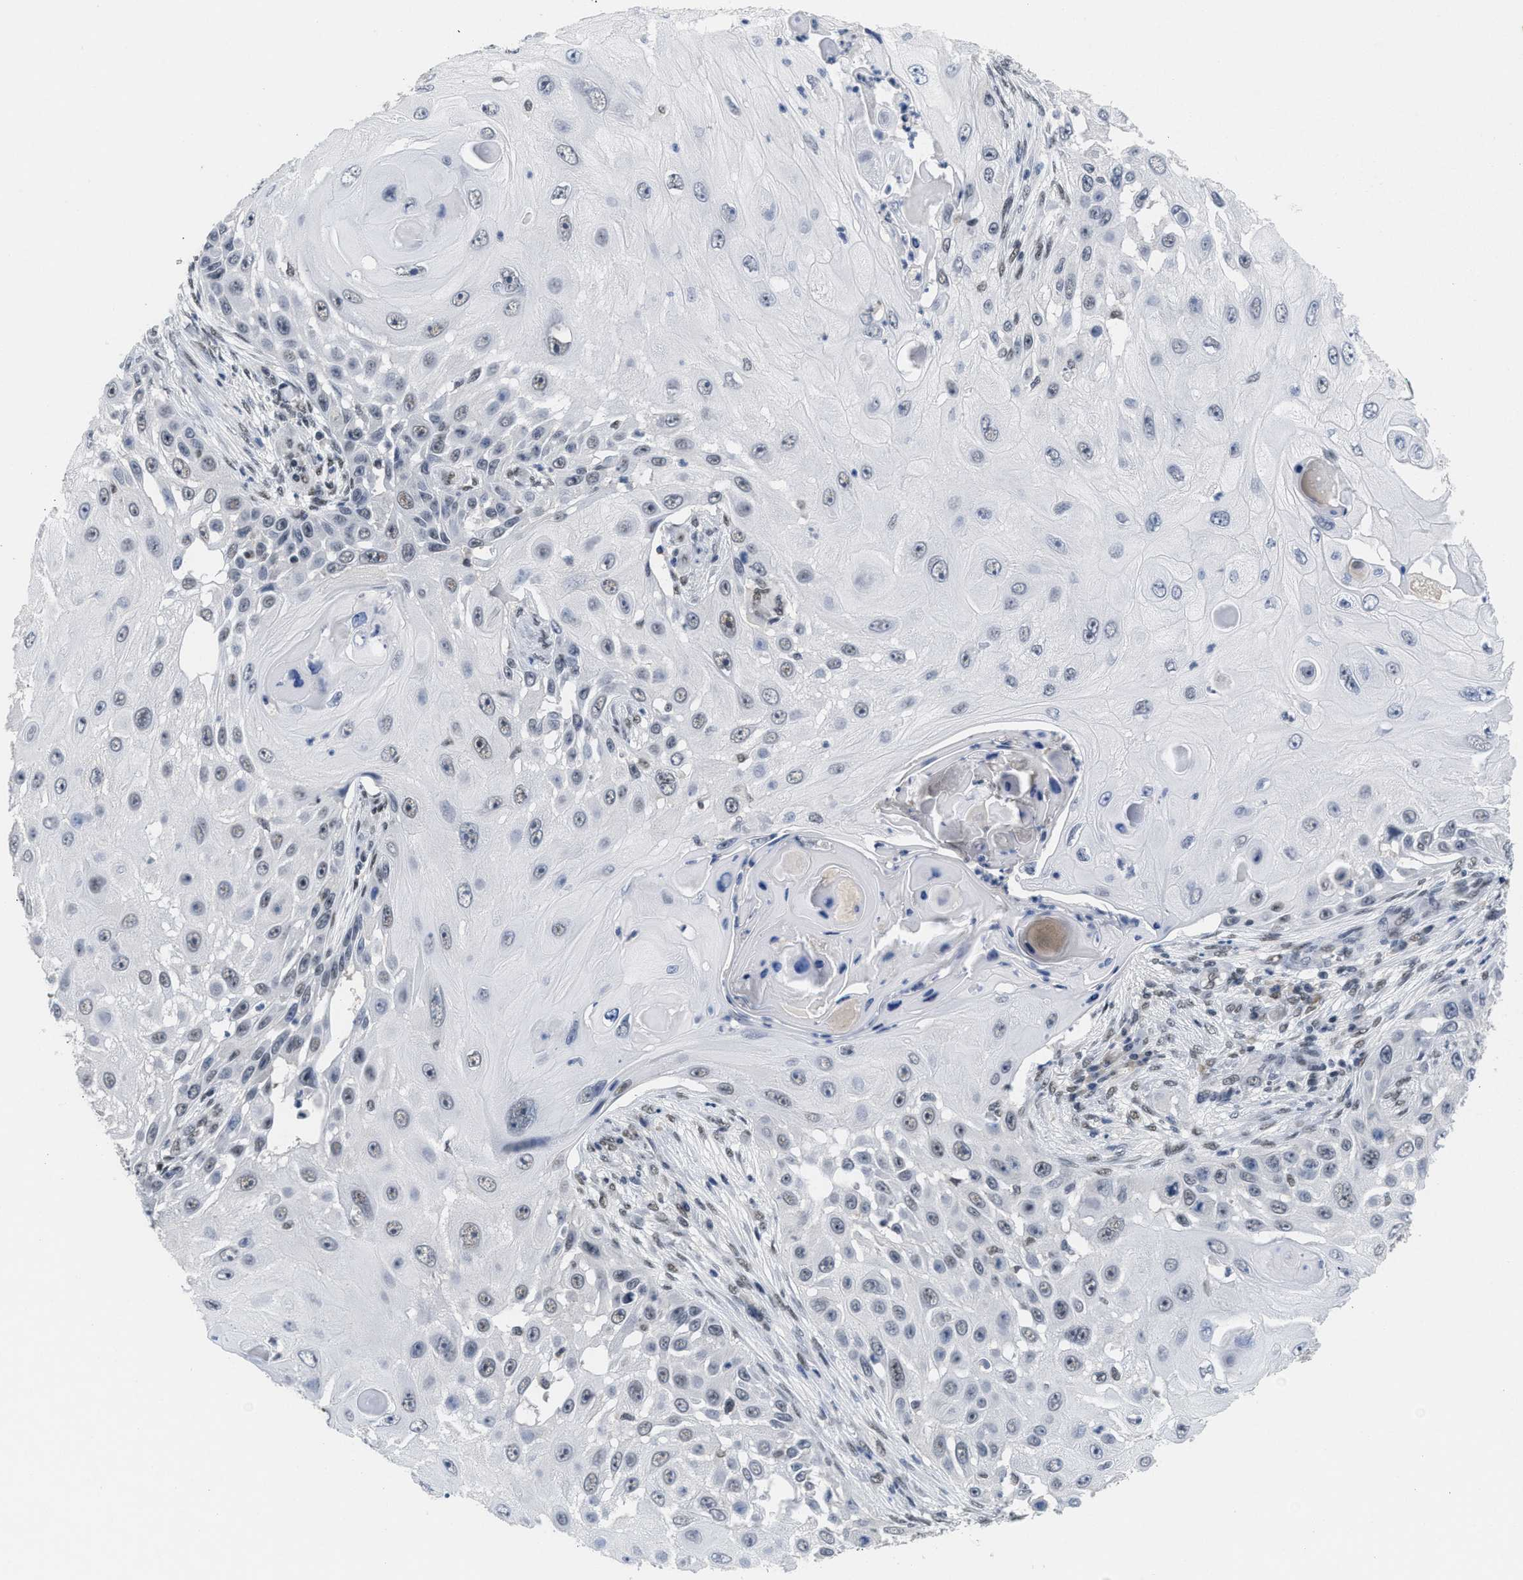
{"staining": {"intensity": "weak", "quantity": "<25%", "location": "nuclear"}, "tissue": "skin cancer", "cell_type": "Tumor cells", "image_type": "cancer", "snomed": [{"axis": "morphology", "description": "Squamous cell carcinoma, NOS"}, {"axis": "topography", "description": "Skin"}], "caption": "This image is of skin cancer (squamous cell carcinoma) stained with immunohistochemistry to label a protein in brown with the nuclei are counter-stained blue. There is no expression in tumor cells.", "gene": "GGNBP2", "patient": {"sex": "female", "age": 44}}